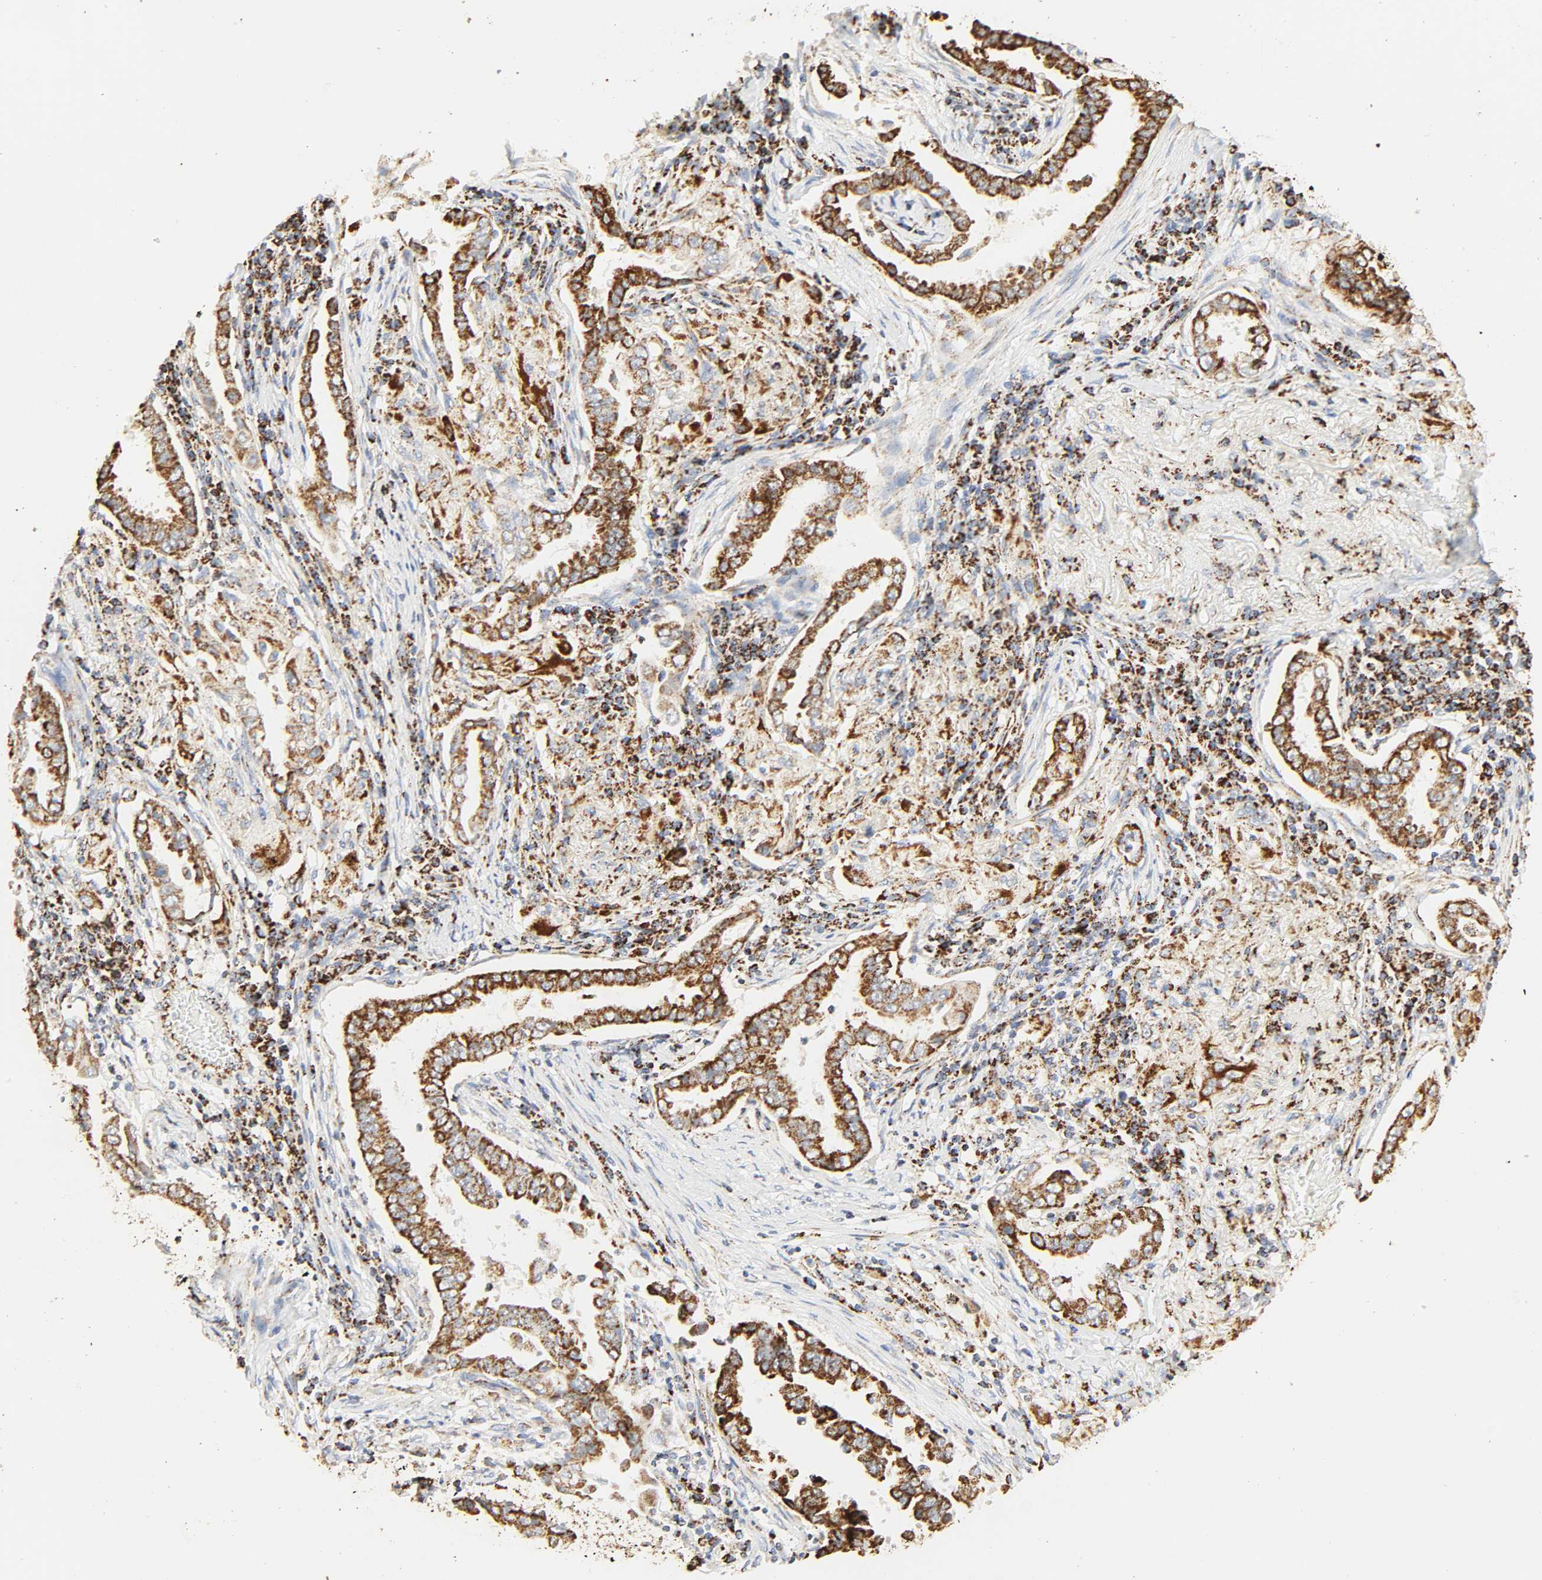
{"staining": {"intensity": "strong", "quantity": ">75%", "location": "cytoplasmic/membranous"}, "tissue": "lung cancer", "cell_type": "Tumor cells", "image_type": "cancer", "snomed": [{"axis": "morphology", "description": "Normal tissue, NOS"}, {"axis": "morphology", "description": "Inflammation, NOS"}, {"axis": "morphology", "description": "Adenocarcinoma, NOS"}, {"axis": "topography", "description": "Lung"}], "caption": "Adenocarcinoma (lung) was stained to show a protein in brown. There is high levels of strong cytoplasmic/membranous positivity in about >75% of tumor cells.", "gene": "ACAT1", "patient": {"sex": "female", "age": 64}}